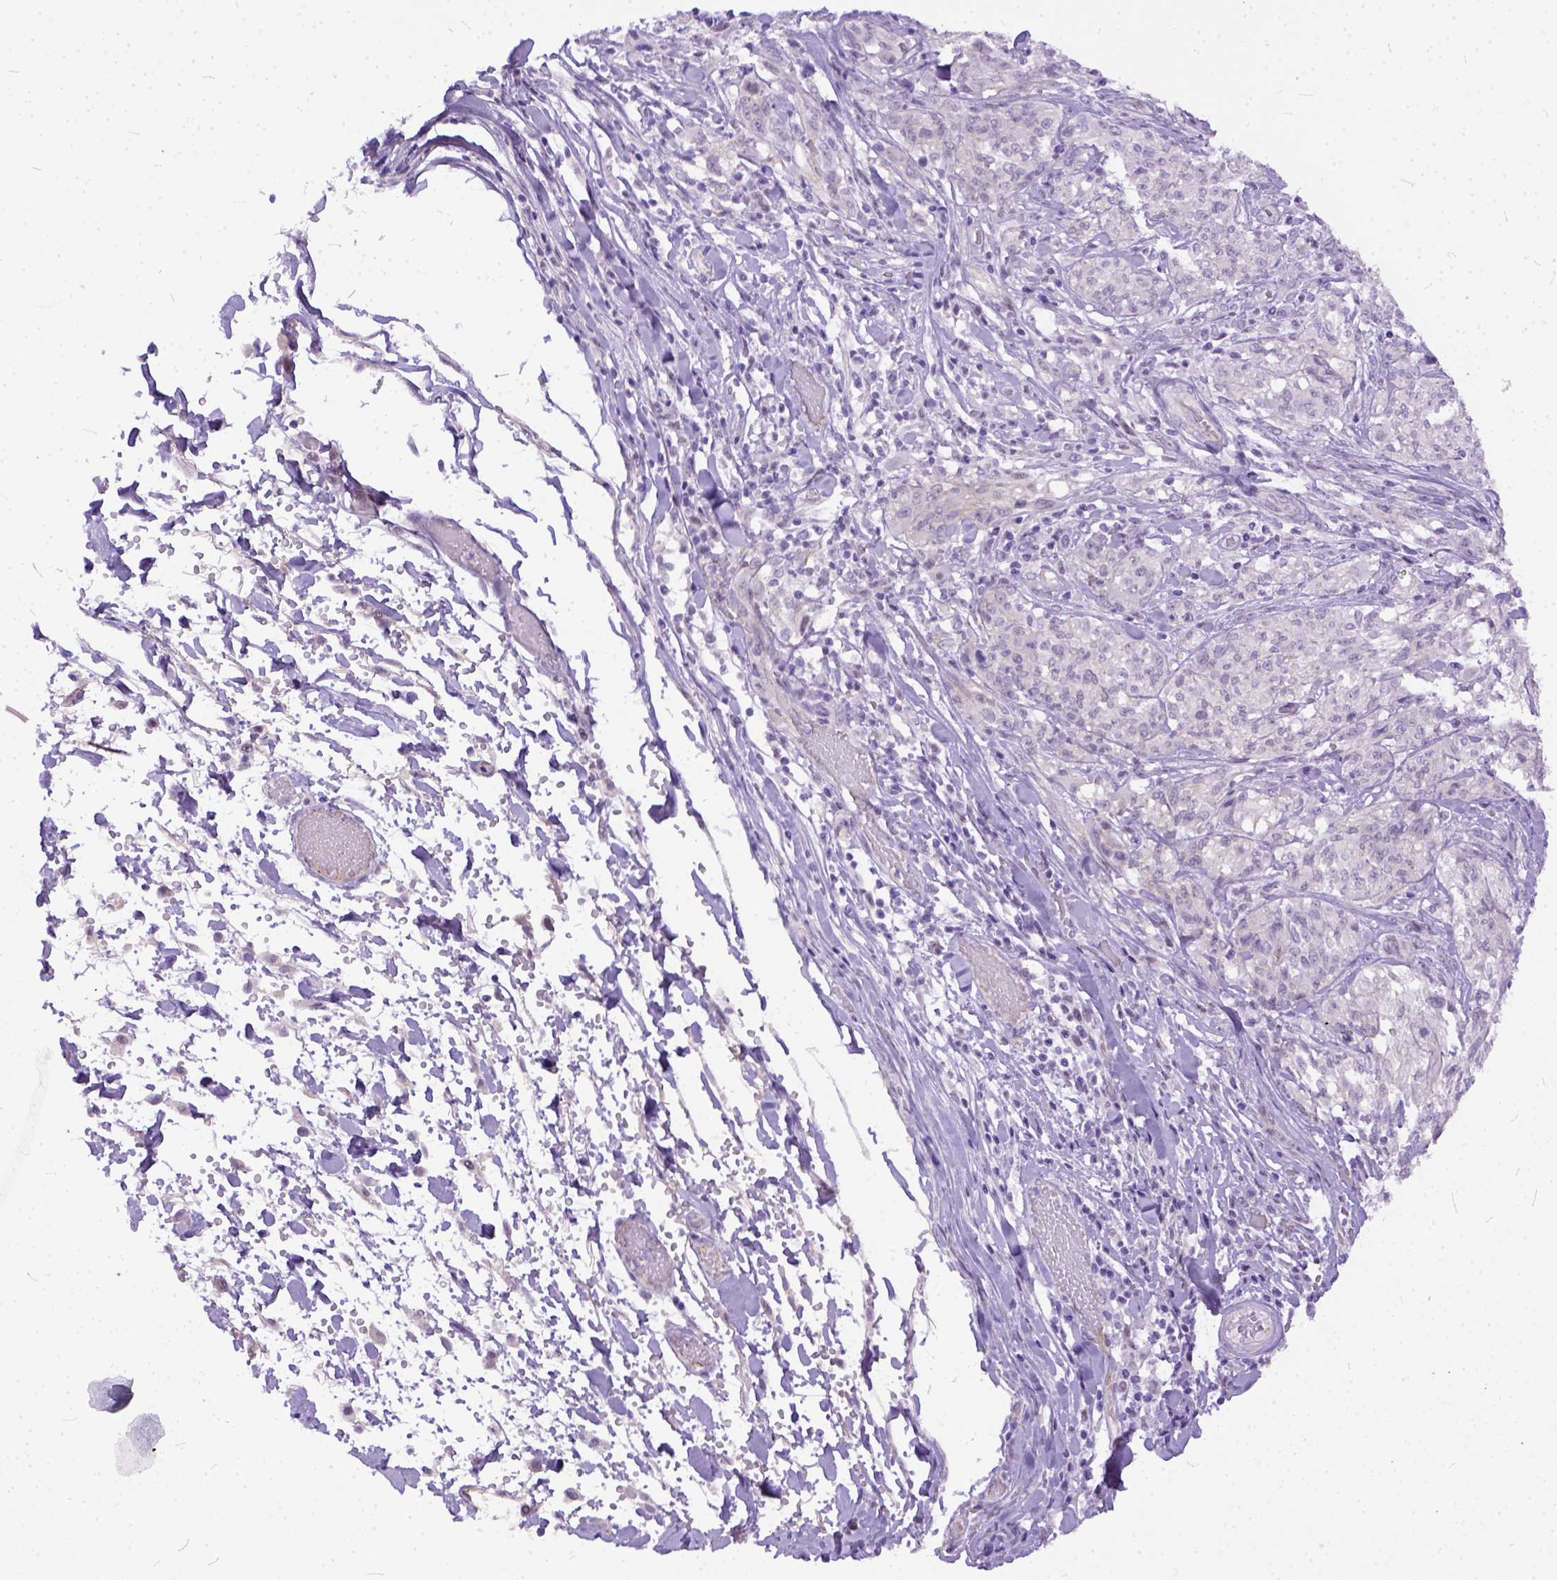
{"staining": {"intensity": "negative", "quantity": "none", "location": "none"}, "tissue": "melanoma", "cell_type": "Tumor cells", "image_type": "cancer", "snomed": [{"axis": "morphology", "description": "Malignant melanoma, NOS"}, {"axis": "topography", "description": "Skin"}], "caption": "Tumor cells are negative for brown protein staining in malignant melanoma.", "gene": "ADGRF1", "patient": {"sex": "female", "age": 91}}